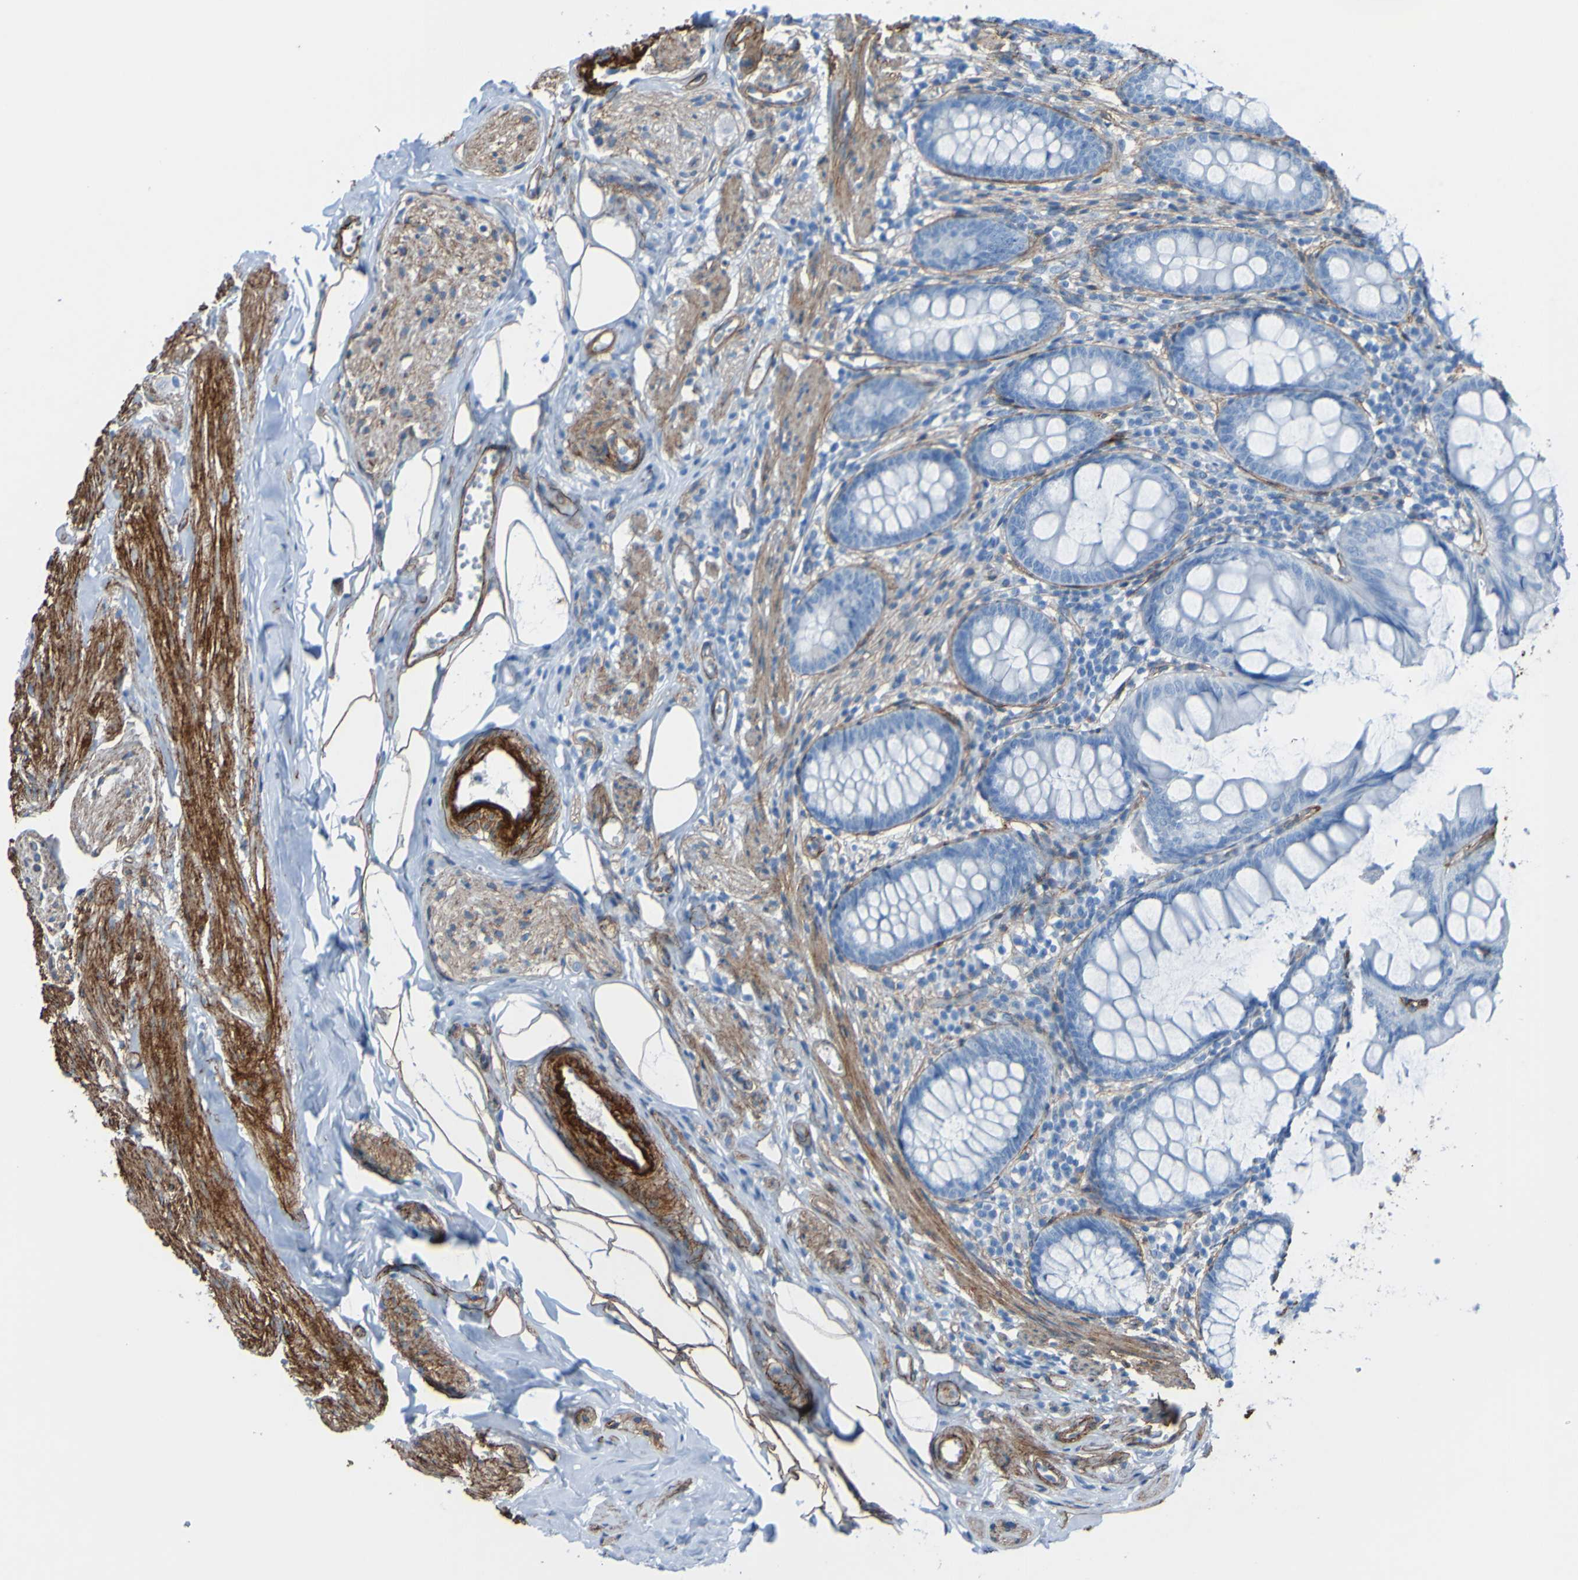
{"staining": {"intensity": "negative", "quantity": "none", "location": "none"}, "tissue": "appendix", "cell_type": "Glandular cells", "image_type": "normal", "snomed": [{"axis": "morphology", "description": "Normal tissue, NOS"}, {"axis": "topography", "description": "Appendix"}], "caption": "High power microscopy image of an immunohistochemistry photomicrograph of benign appendix, revealing no significant positivity in glandular cells.", "gene": "COL4A2", "patient": {"sex": "female", "age": 77}}